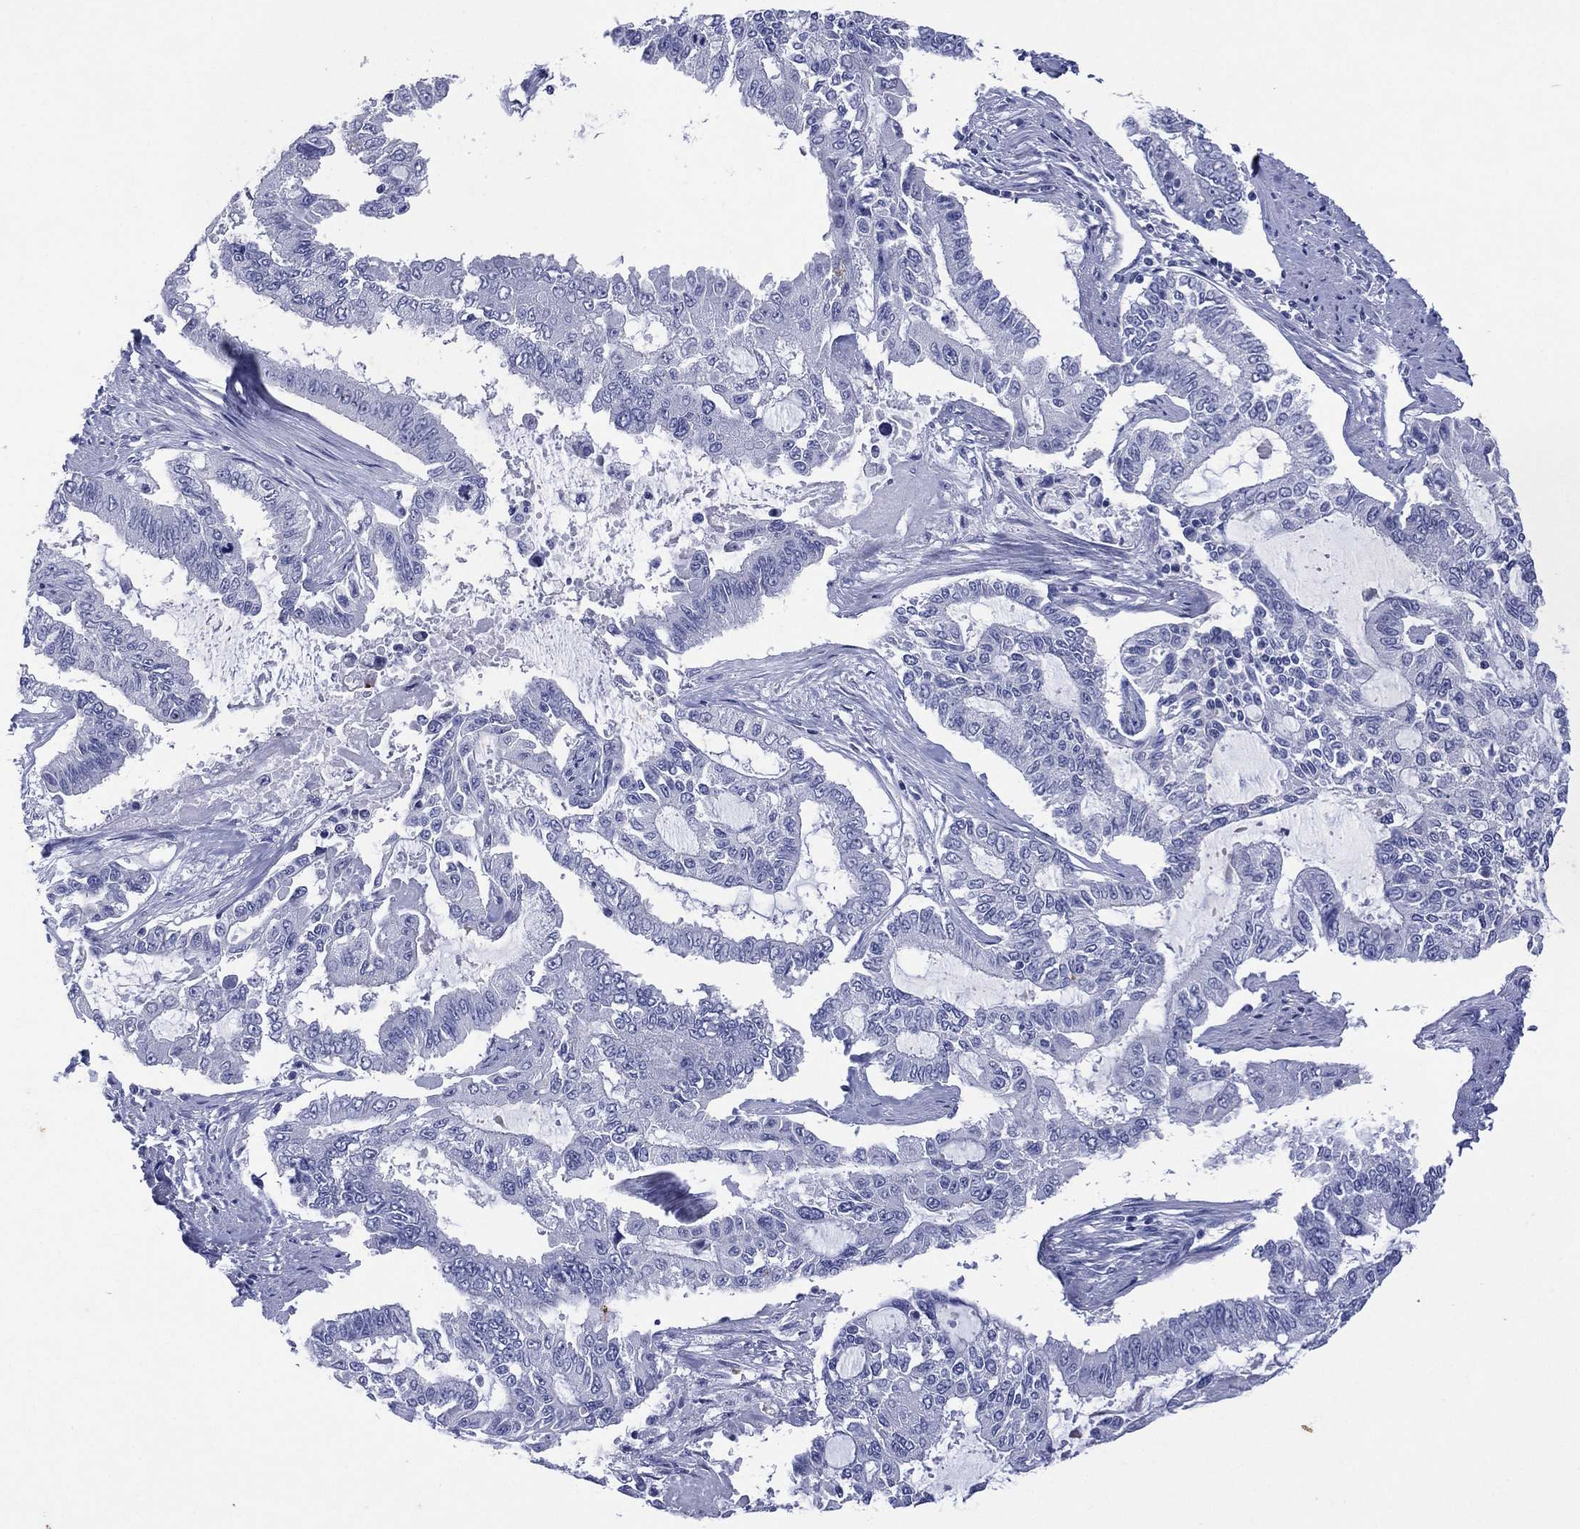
{"staining": {"intensity": "negative", "quantity": "none", "location": "none"}, "tissue": "endometrial cancer", "cell_type": "Tumor cells", "image_type": "cancer", "snomed": [{"axis": "morphology", "description": "Adenocarcinoma, NOS"}, {"axis": "topography", "description": "Uterus"}], "caption": "Tumor cells show no significant protein expression in adenocarcinoma (endometrial).", "gene": "DSG1", "patient": {"sex": "female", "age": 59}}